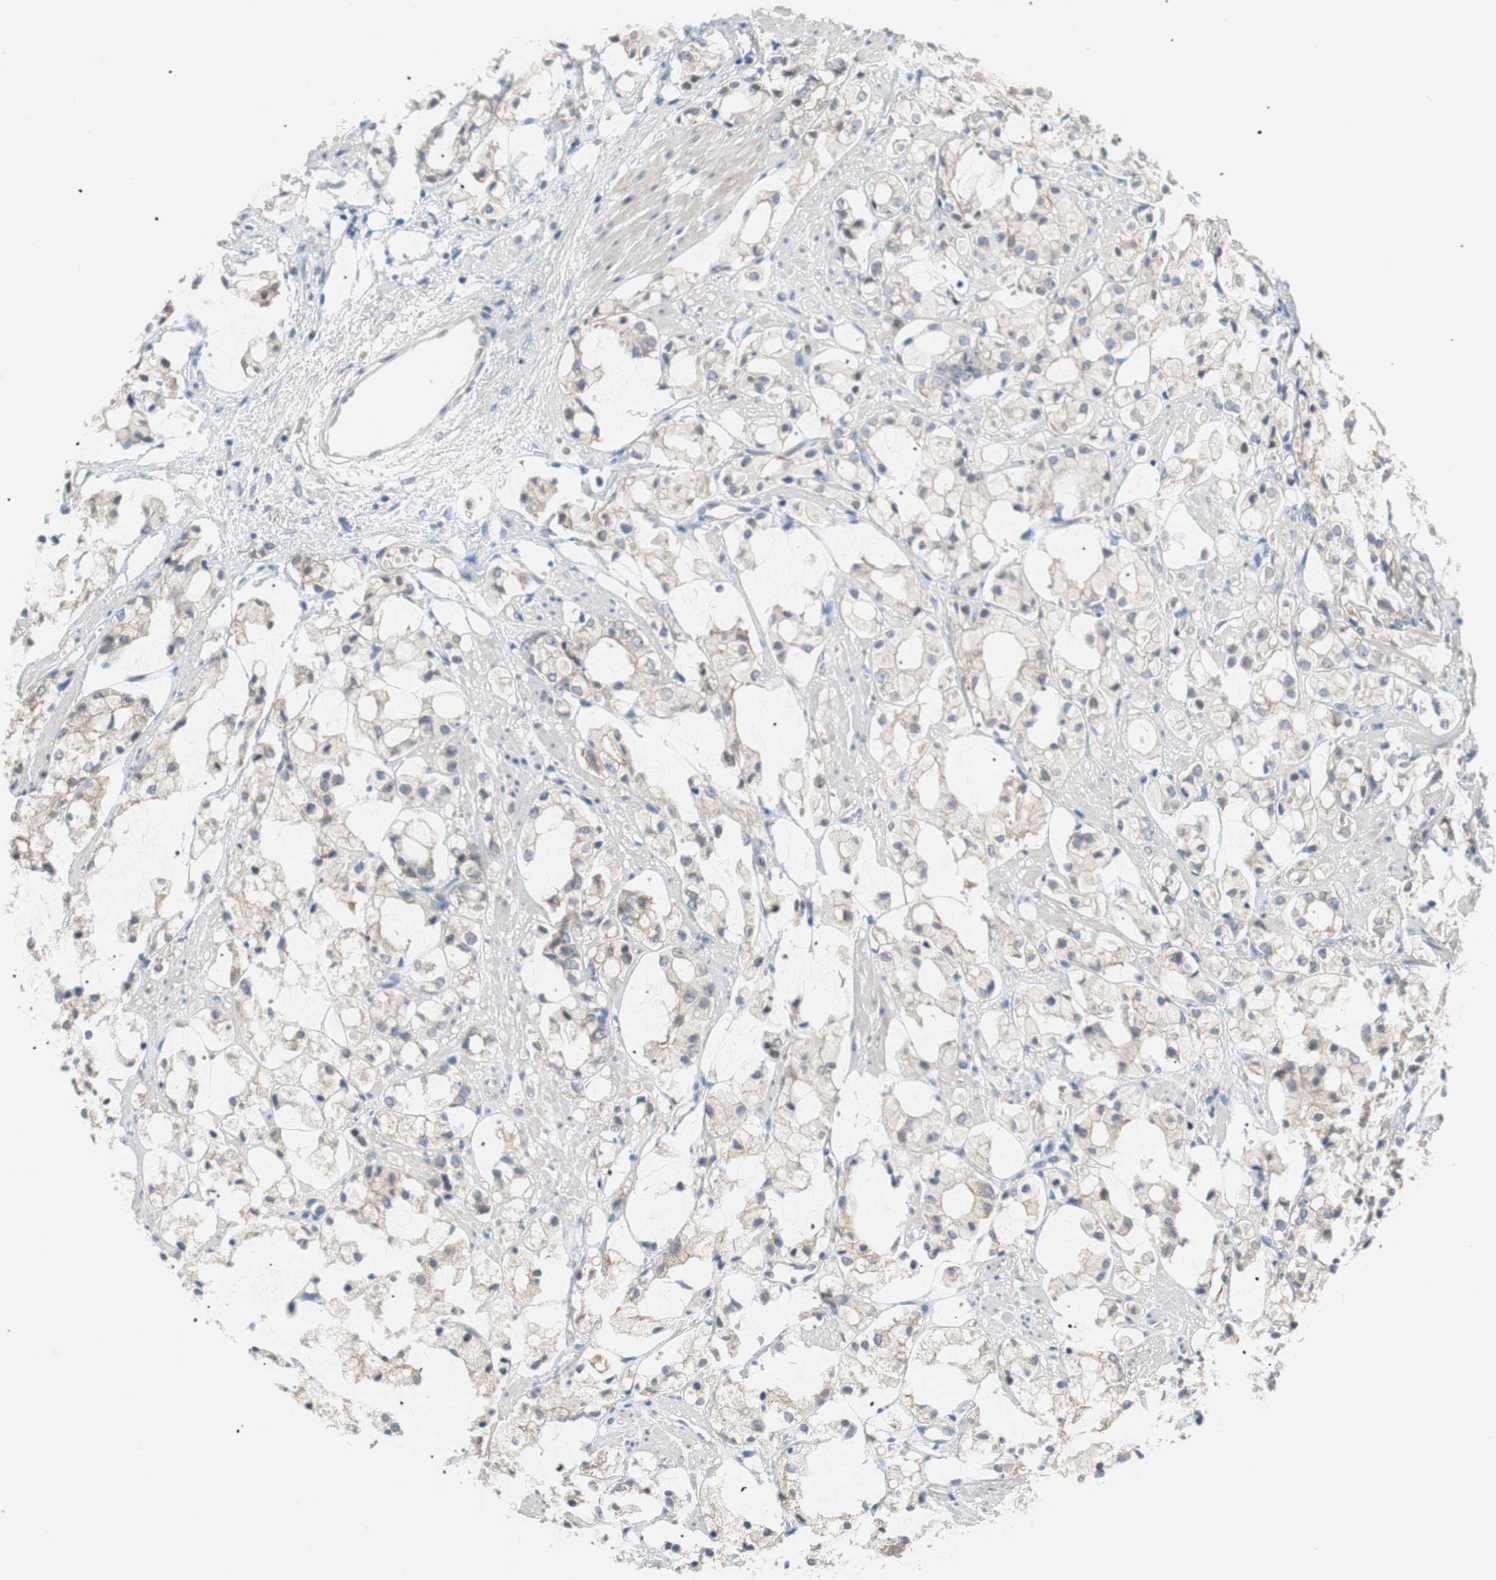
{"staining": {"intensity": "negative", "quantity": "none", "location": "none"}, "tissue": "prostate cancer", "cell_type": "Tumor cells", "image_type": "cancer", "snomed": [{"axis": "morphology", "description": "Adenocarcinoma, High grade"}, {"axis": "topography", "description": "Prostate"}], "caption": "IHC of prostate adenocarcinoma (high-grade) demonstrates no expression in tumor cells.", "gene": "PCK1", "patient": {"sex": "male", "age": 85}}